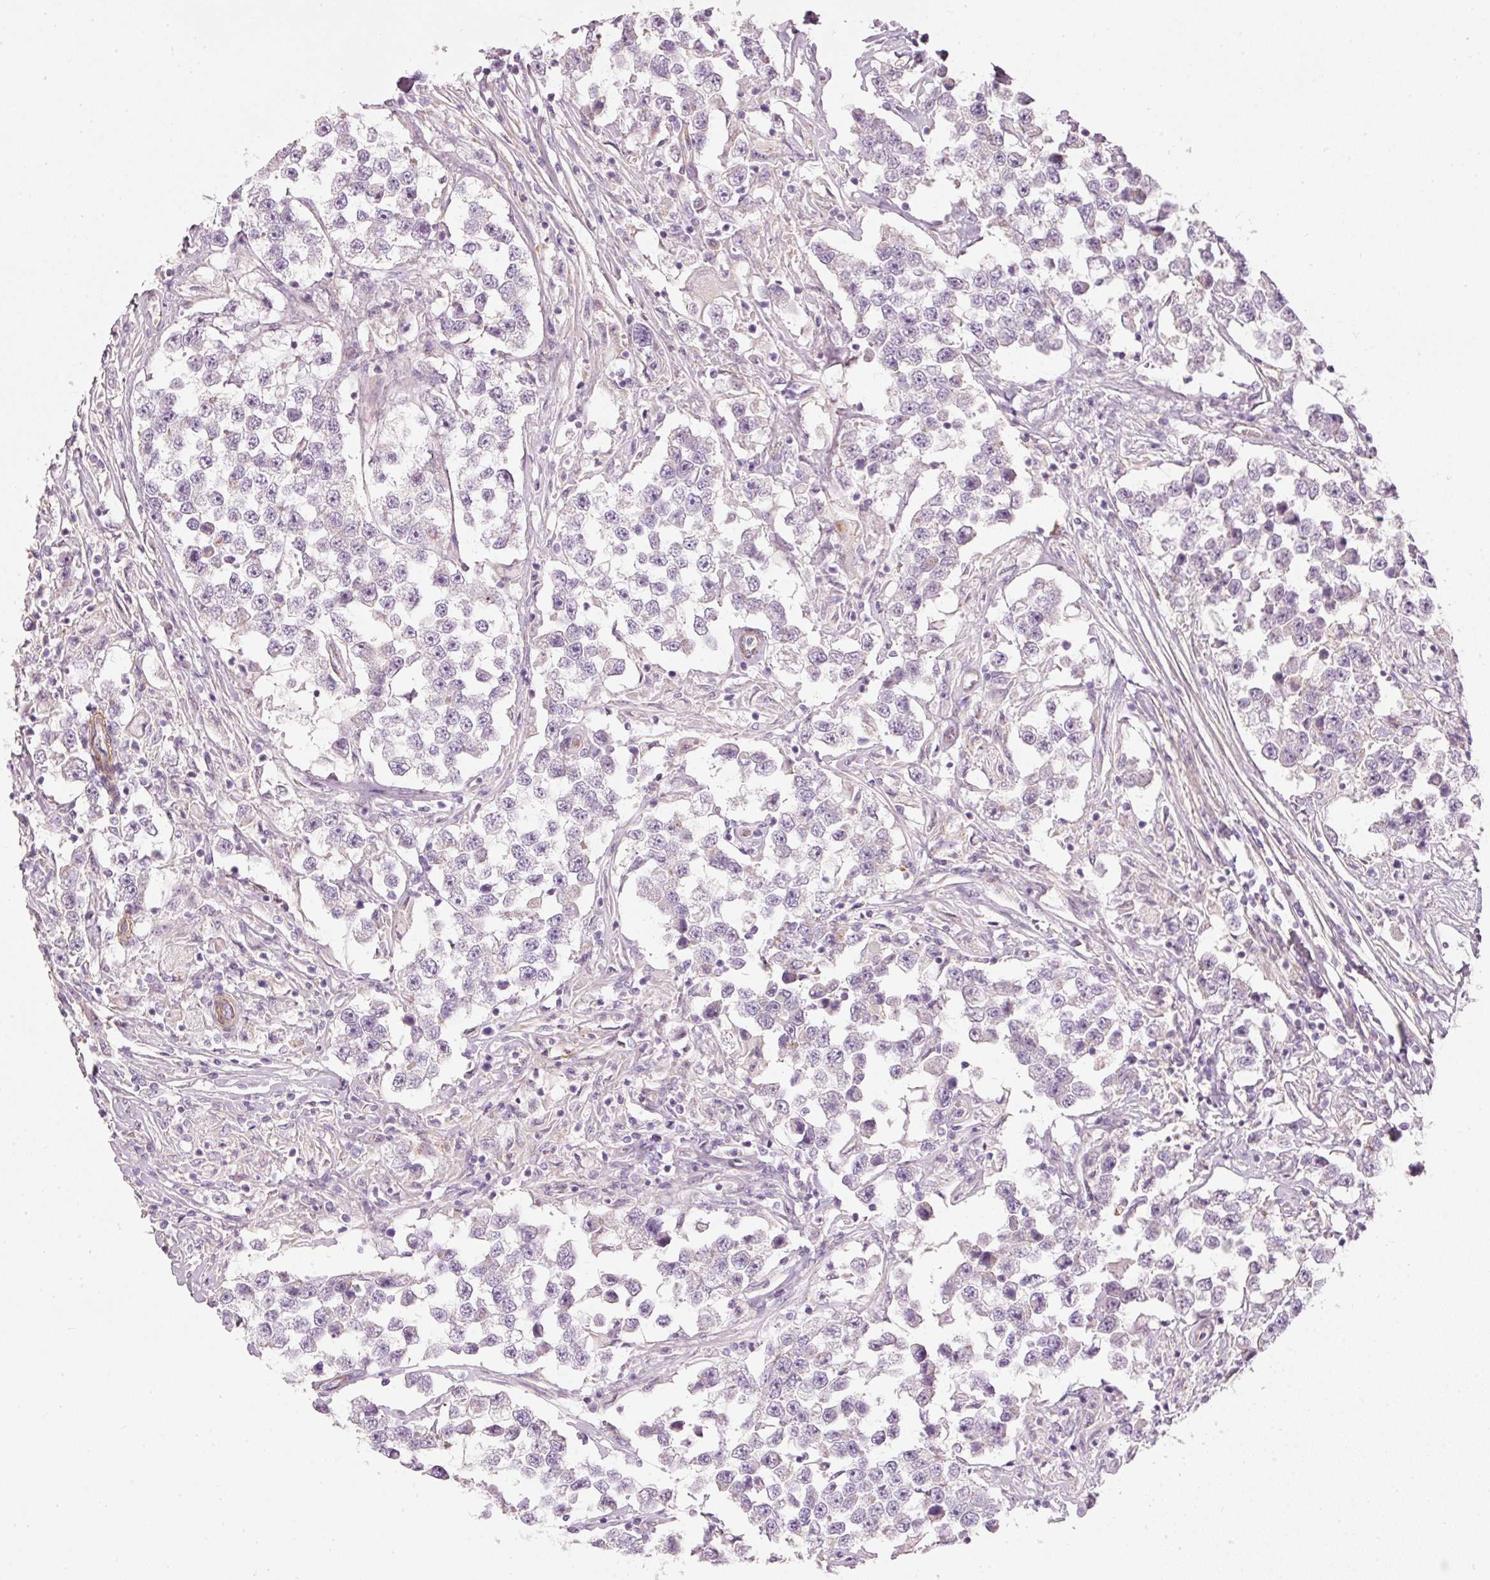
{"staining": {"intensity": "negative", "quantity": "none", "location": "none"}, "tissue": "testis cancer", "cell_type": "Tumor cells", "image_type": "cancer", "snomed": [{"axis": "morphology", "description": "Seminoma, NOS"}, {"axis": "topography", "description": "Testis"}], "caption": "High power microscopy micrograph of an immunohistochemistry (IHC) image of testis seminoma, revealing no significant staining in tumor cells.", "gene": "OSR2", "patient": {"sex": "male", "age": 46}}